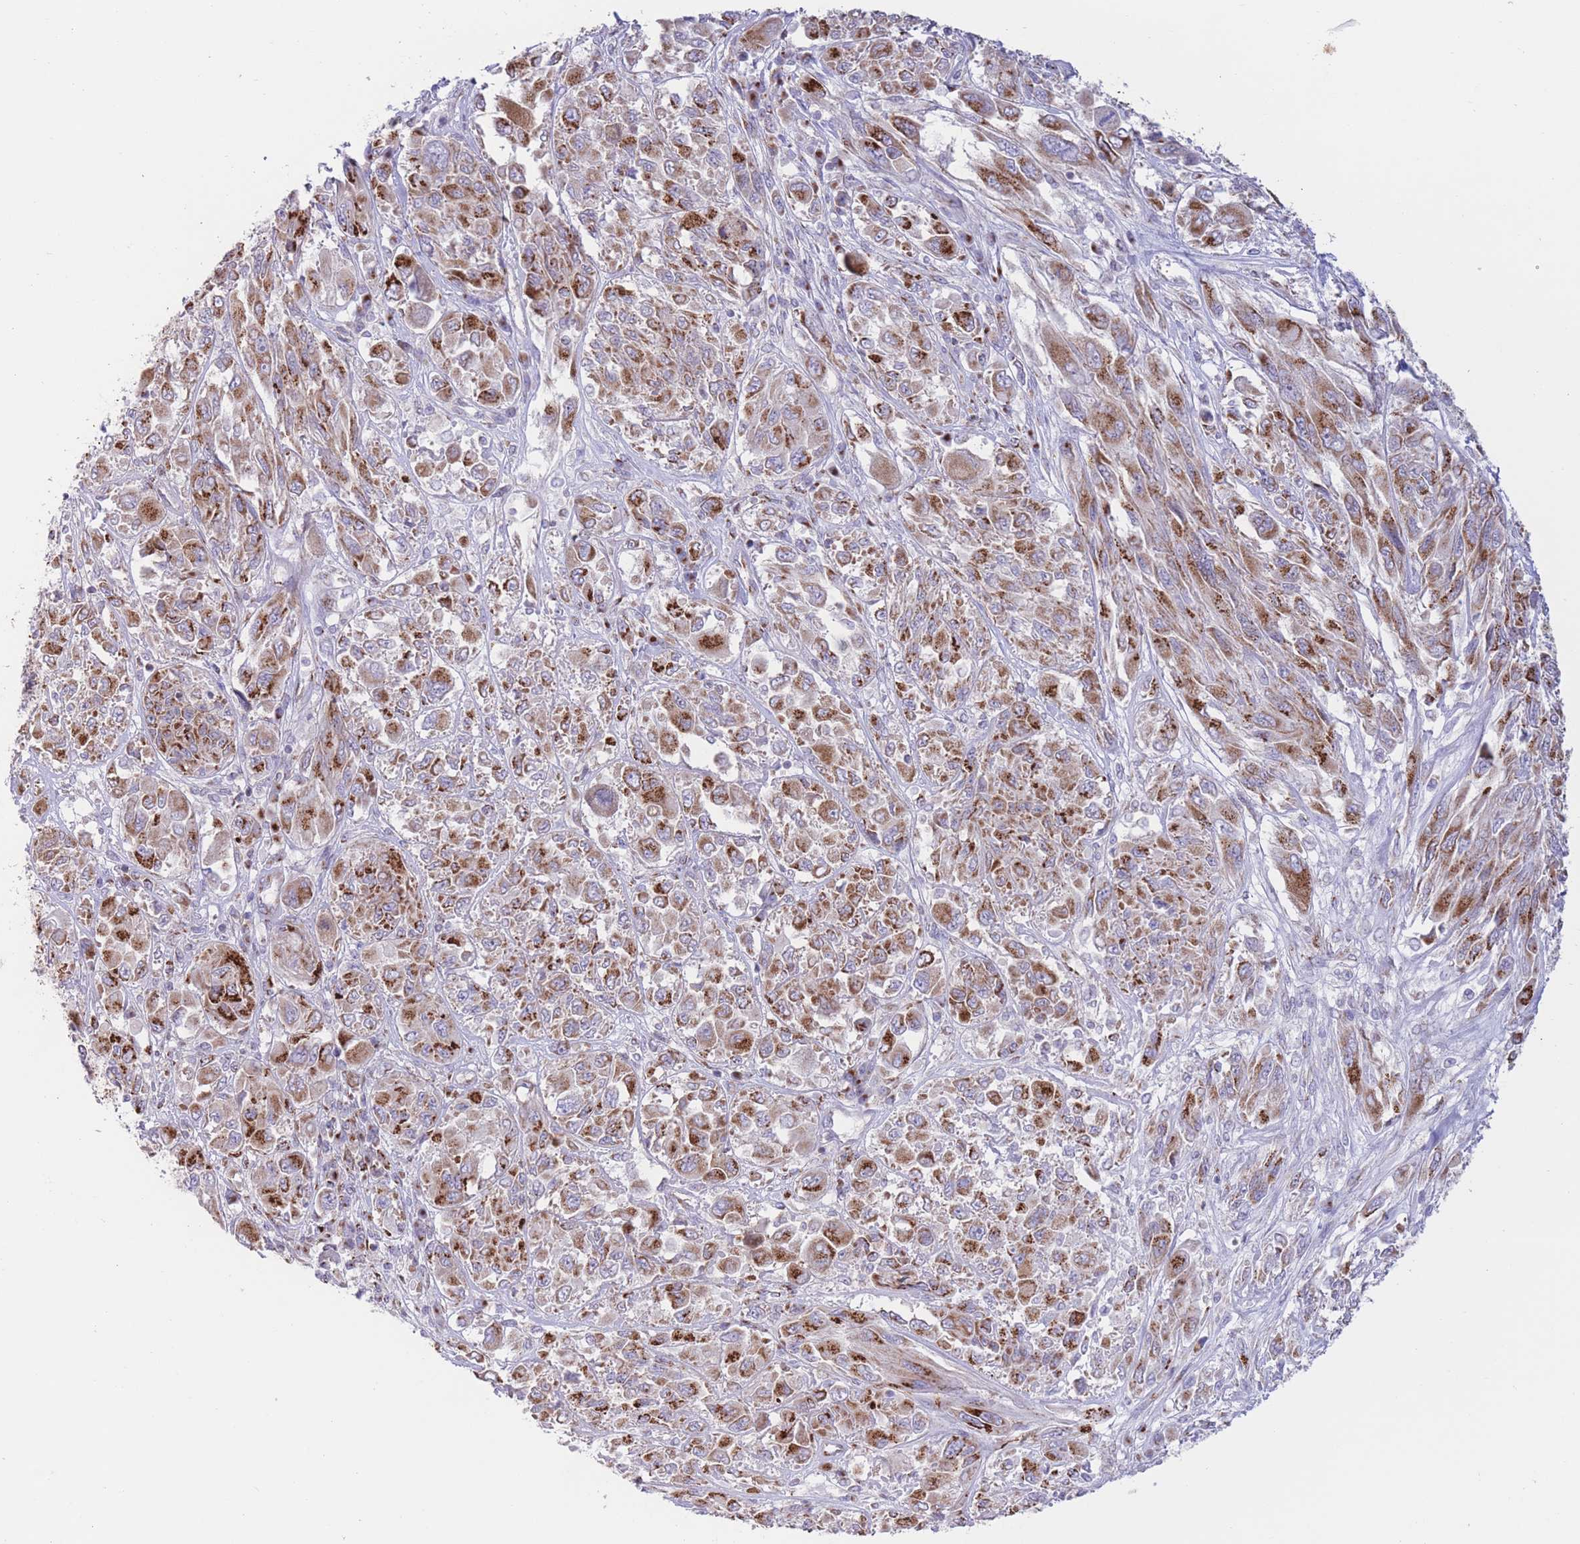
{"staining": {"intensity": "strong", "quantity": "25%-75%", "location": "cytoplasmic/membranous"}, "tissue": "melanoma", "cell_type": "Tumor cells", "image_type": "cancer", "snomed": [{"axis": "morphology", "description": "Malignant melanoma, NOS"}, {"axis": "topography", "description": "Skin"}], "caption": "Strong cytoplasmic/membranous positivity for a protein is seen in about 25%-75% of tumor cells of malignant melanoma using immunohistochemistry.", "gene": "MPND", "patient": {"sex": "female", "age": 91}}